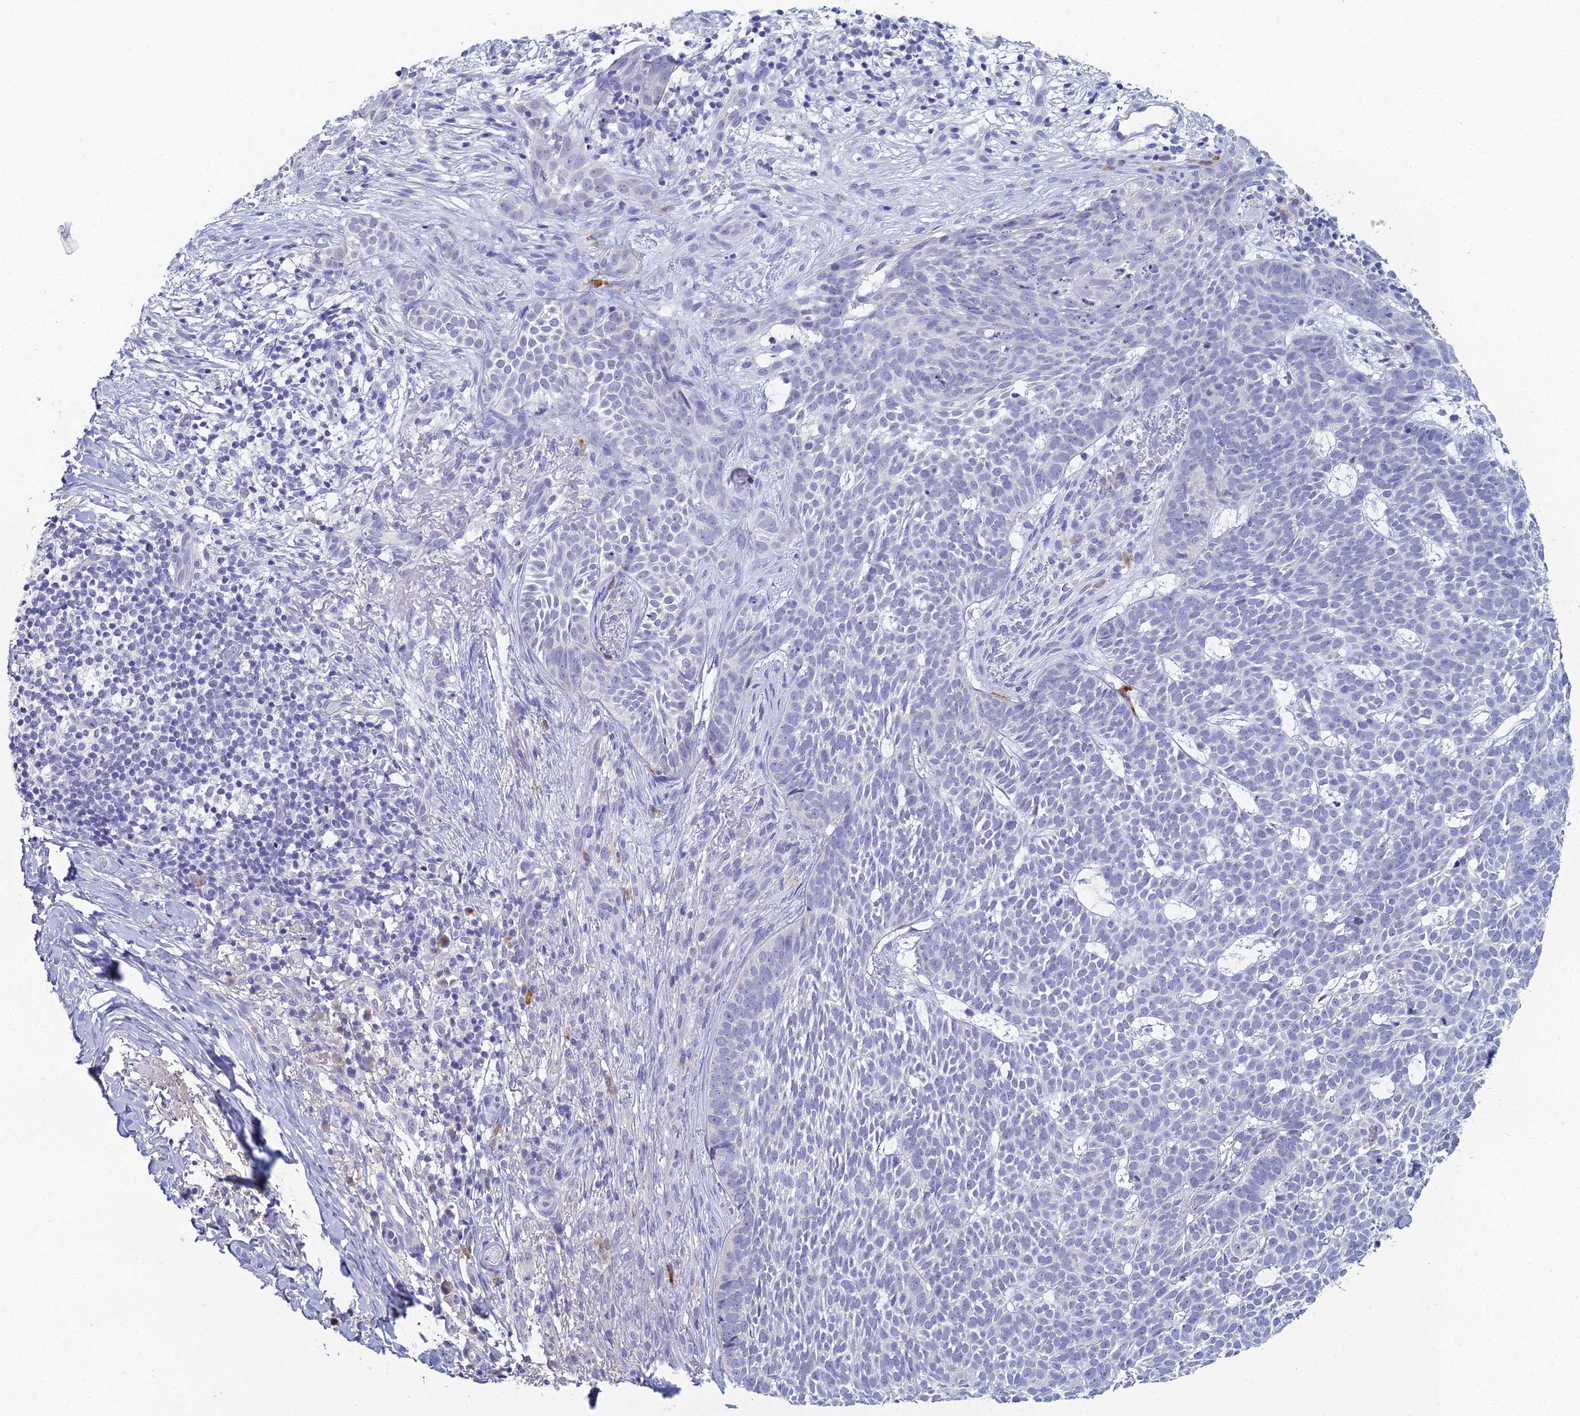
{"staining": {"intensity": "negative", "quantity": "none", "location": "none"}, "tissue": "skin cancer", "cell_type": "Tumor cells", "image_type": "cancer", "snomed": [{"axis": "morphology", "description": "Basal cell carcinoma"}, {"axis": "topography", "description": "Skin"}], "caption": "The photomicrograph reveals no significant expression in tumor cells of skin cancer (basal cell carcinoma).", "gene": "MUC13", "patient": {"sex": "female", "age": 78}}